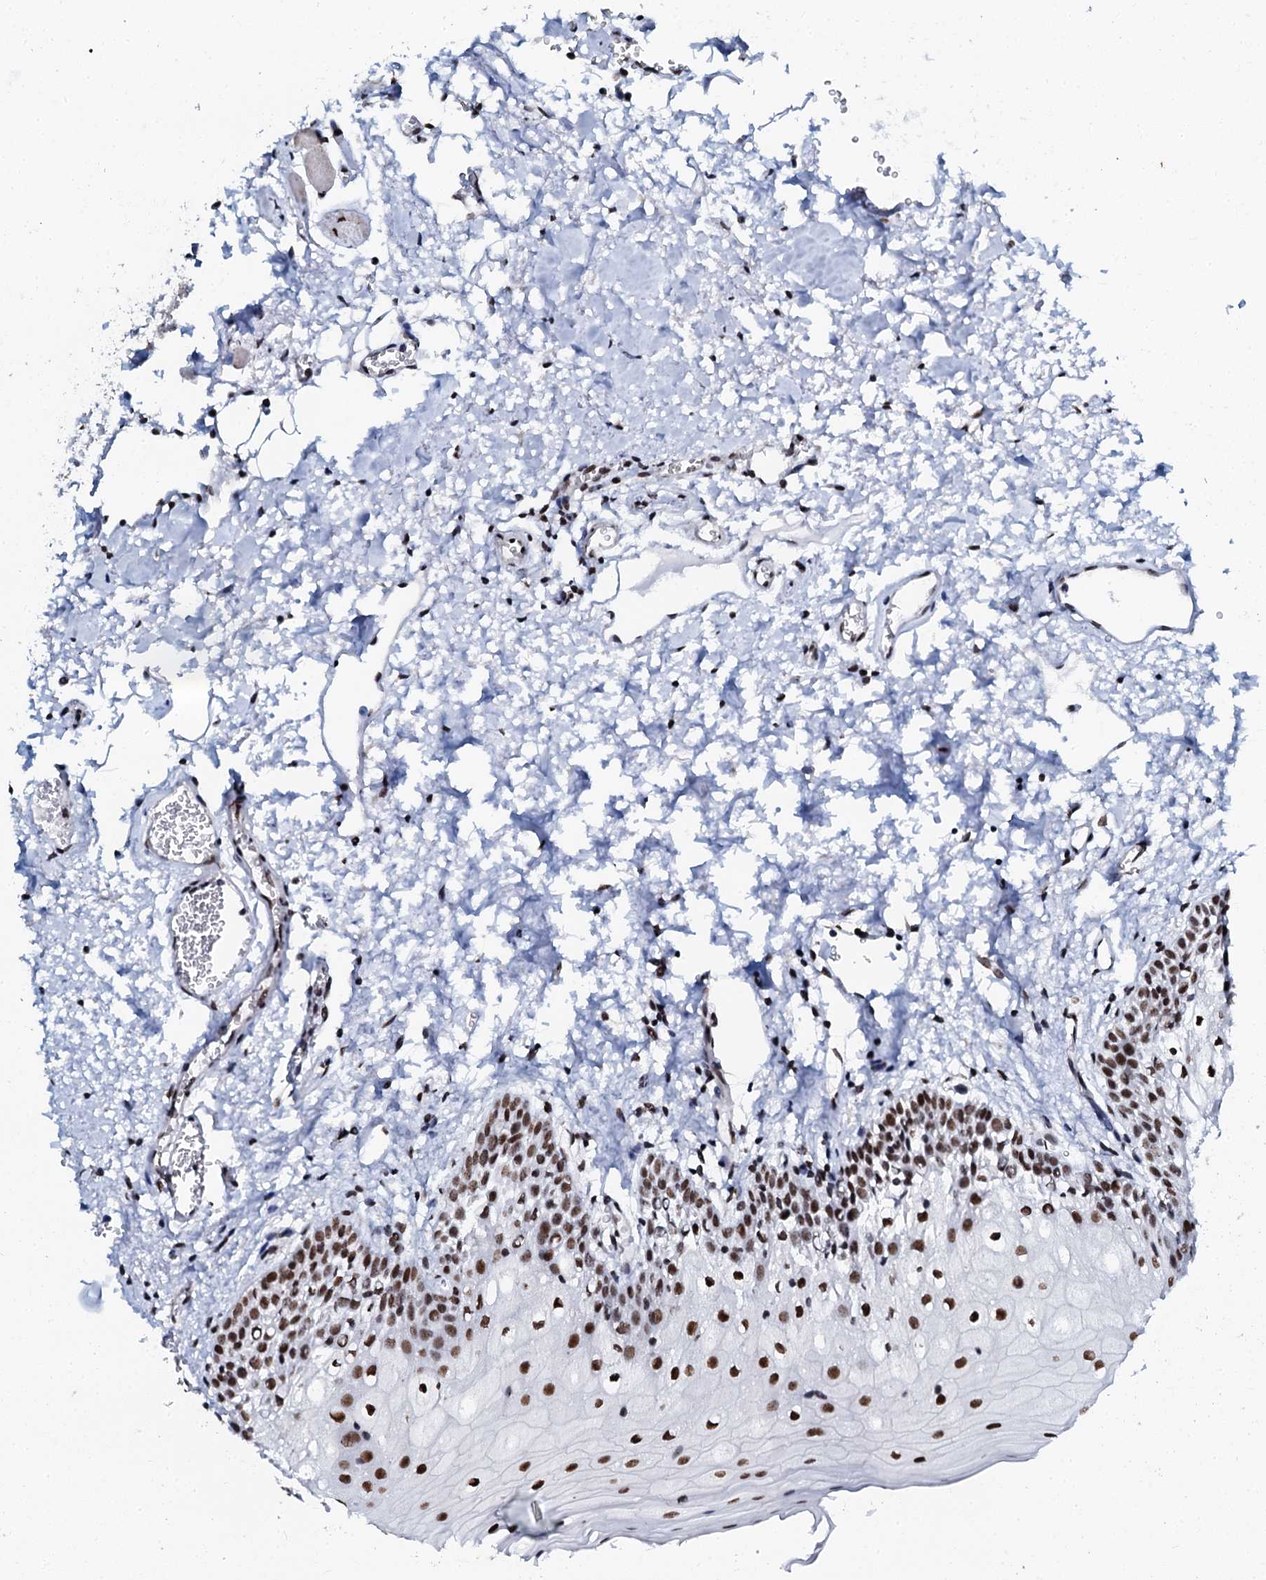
{"staining": {"intensity": "strong", "quantity": ">75%", "location": "nuclear"}, "tissue": "oral mucosa", "cell_type": "Squamous epithelial cells", "image_type": "normal", "snomed": [{"axis": "morphology", "description": "Normal tissue, NOS"}, {"axis": "topography", "description": "Oral tissue"}, {"axis": "topography", "description": "Tounge, NOS"}], "caption": "Immunohistochemical staining of unremarkable human oral mucosa shows strong nuclear protein positivity in about >75% of squamous epithelial cells. (DAB (3,3'-diaminobenzidine) IHC, brown staining for protein, blue staining for nuclei).", "gene": "SLTM", "patient": {"sex": "female", "age": 73}}